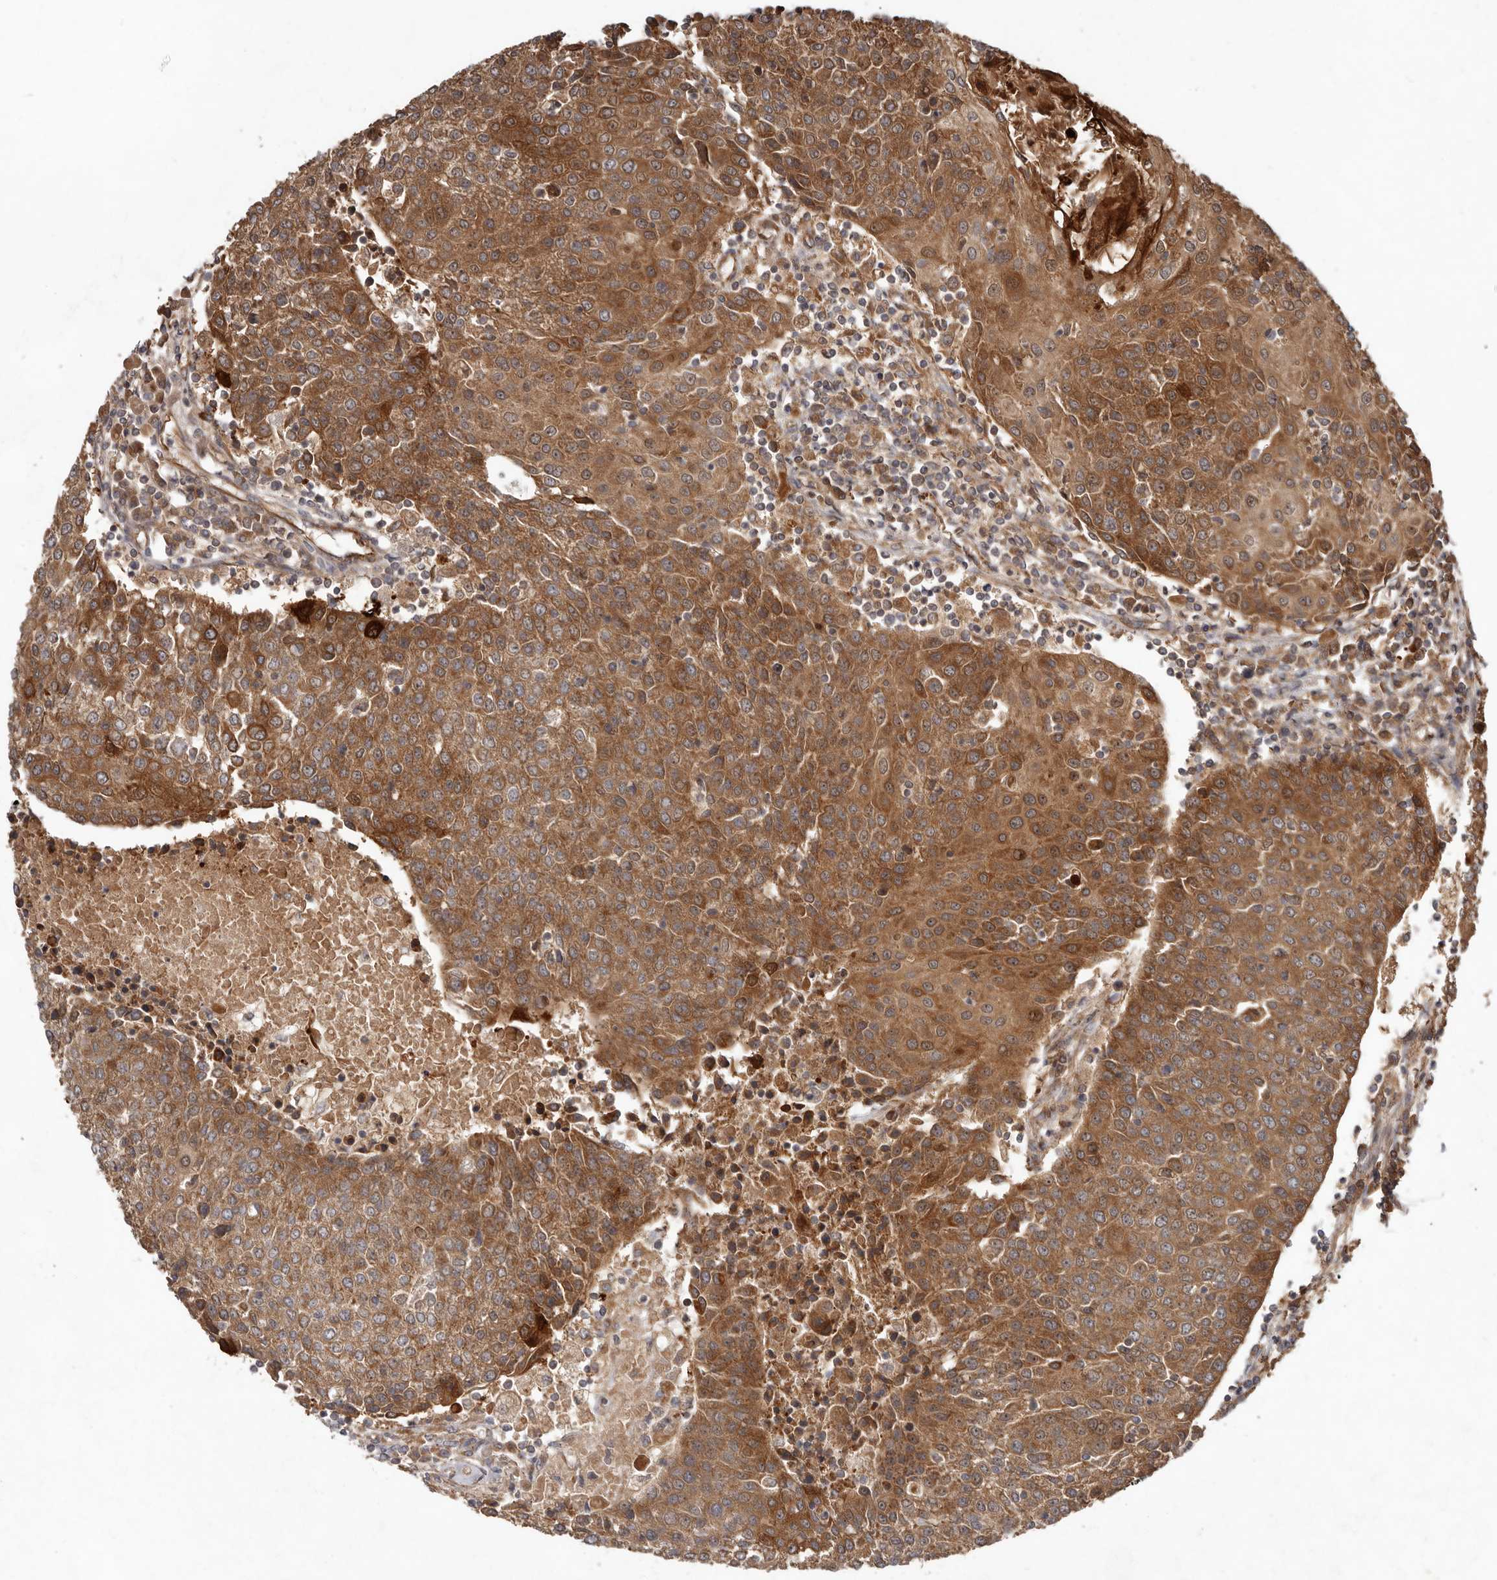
{"staining": {"intensity": "moderate", "quantity": ">75%", "location": "cytoplasmic/membranous"}, "tissue": "urothelial cancer", "cell_type": "Tumor cells", "image_type": "cancer", "snomed": [{"axis": "morphology", "description": "Urothelial carcinoma, High grade"}, {"axis": "topography", "description": "Urinary bladder"}], "caption": "This image demonstrates immunohistochemistry (IHC) staining of human urothelial cancer, with medium moderate cytoplasmic/membranous expression in about >75% of tumor cells.", "gene": "STK36", "patient": {"sex": "female", "age": 85}}